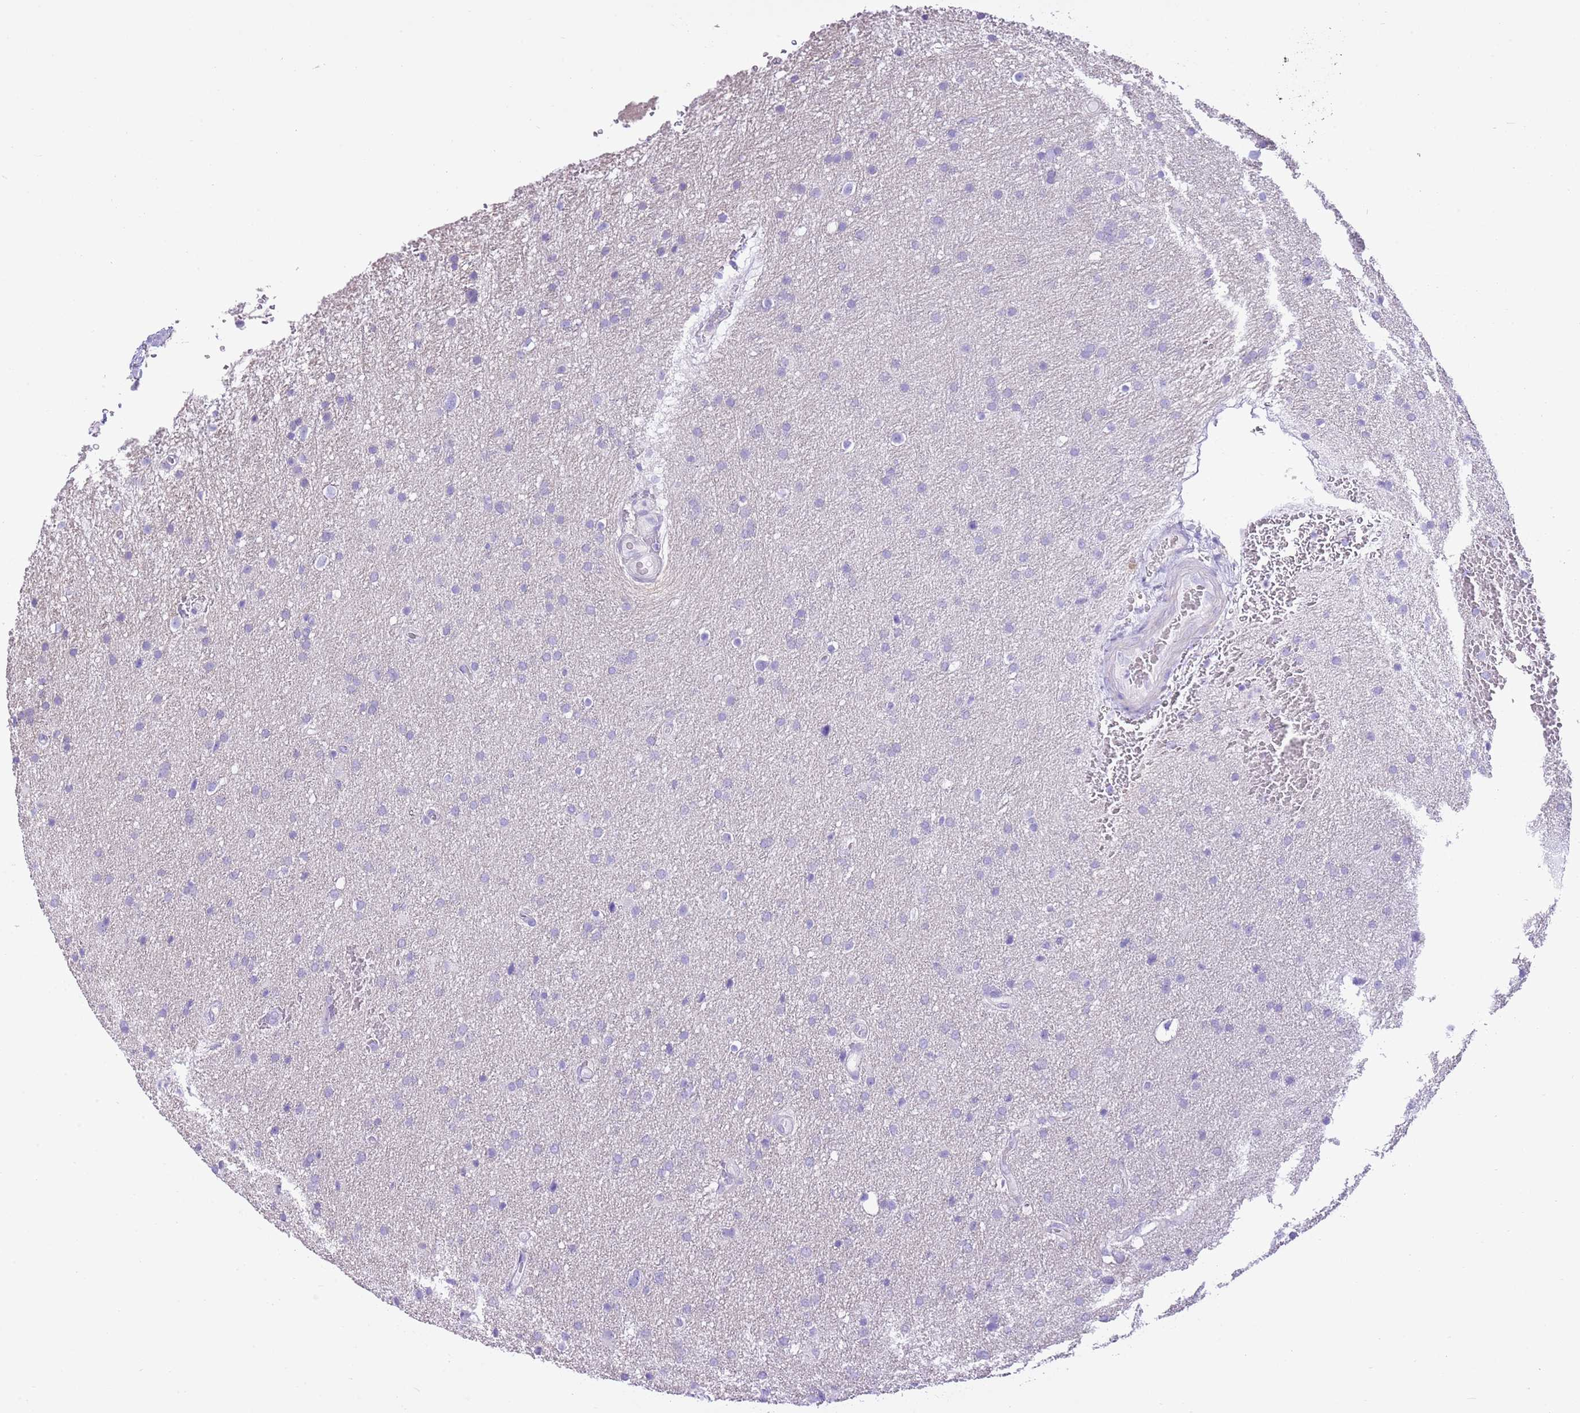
{"staining": {"intensity": "negative", "quantity": "none", "location": "none"}, "tissue": "glioma", "cell_type": "Tumor cells", "image_type": "cancer", "snomed": [{"axis": "morphology", "description": "Glioma, malignant, Low grade"}, {"axis": "topography", "description": "Brain"}], "caption": "An immunohistochemistry (IHC) histopathology image of malignant glioma (low-grade) is shown. There is no staining in tumor cells of malignant glioma (low-grade).", "gene": "AAR2", "patient": {"sex": "female", "age": 32}}